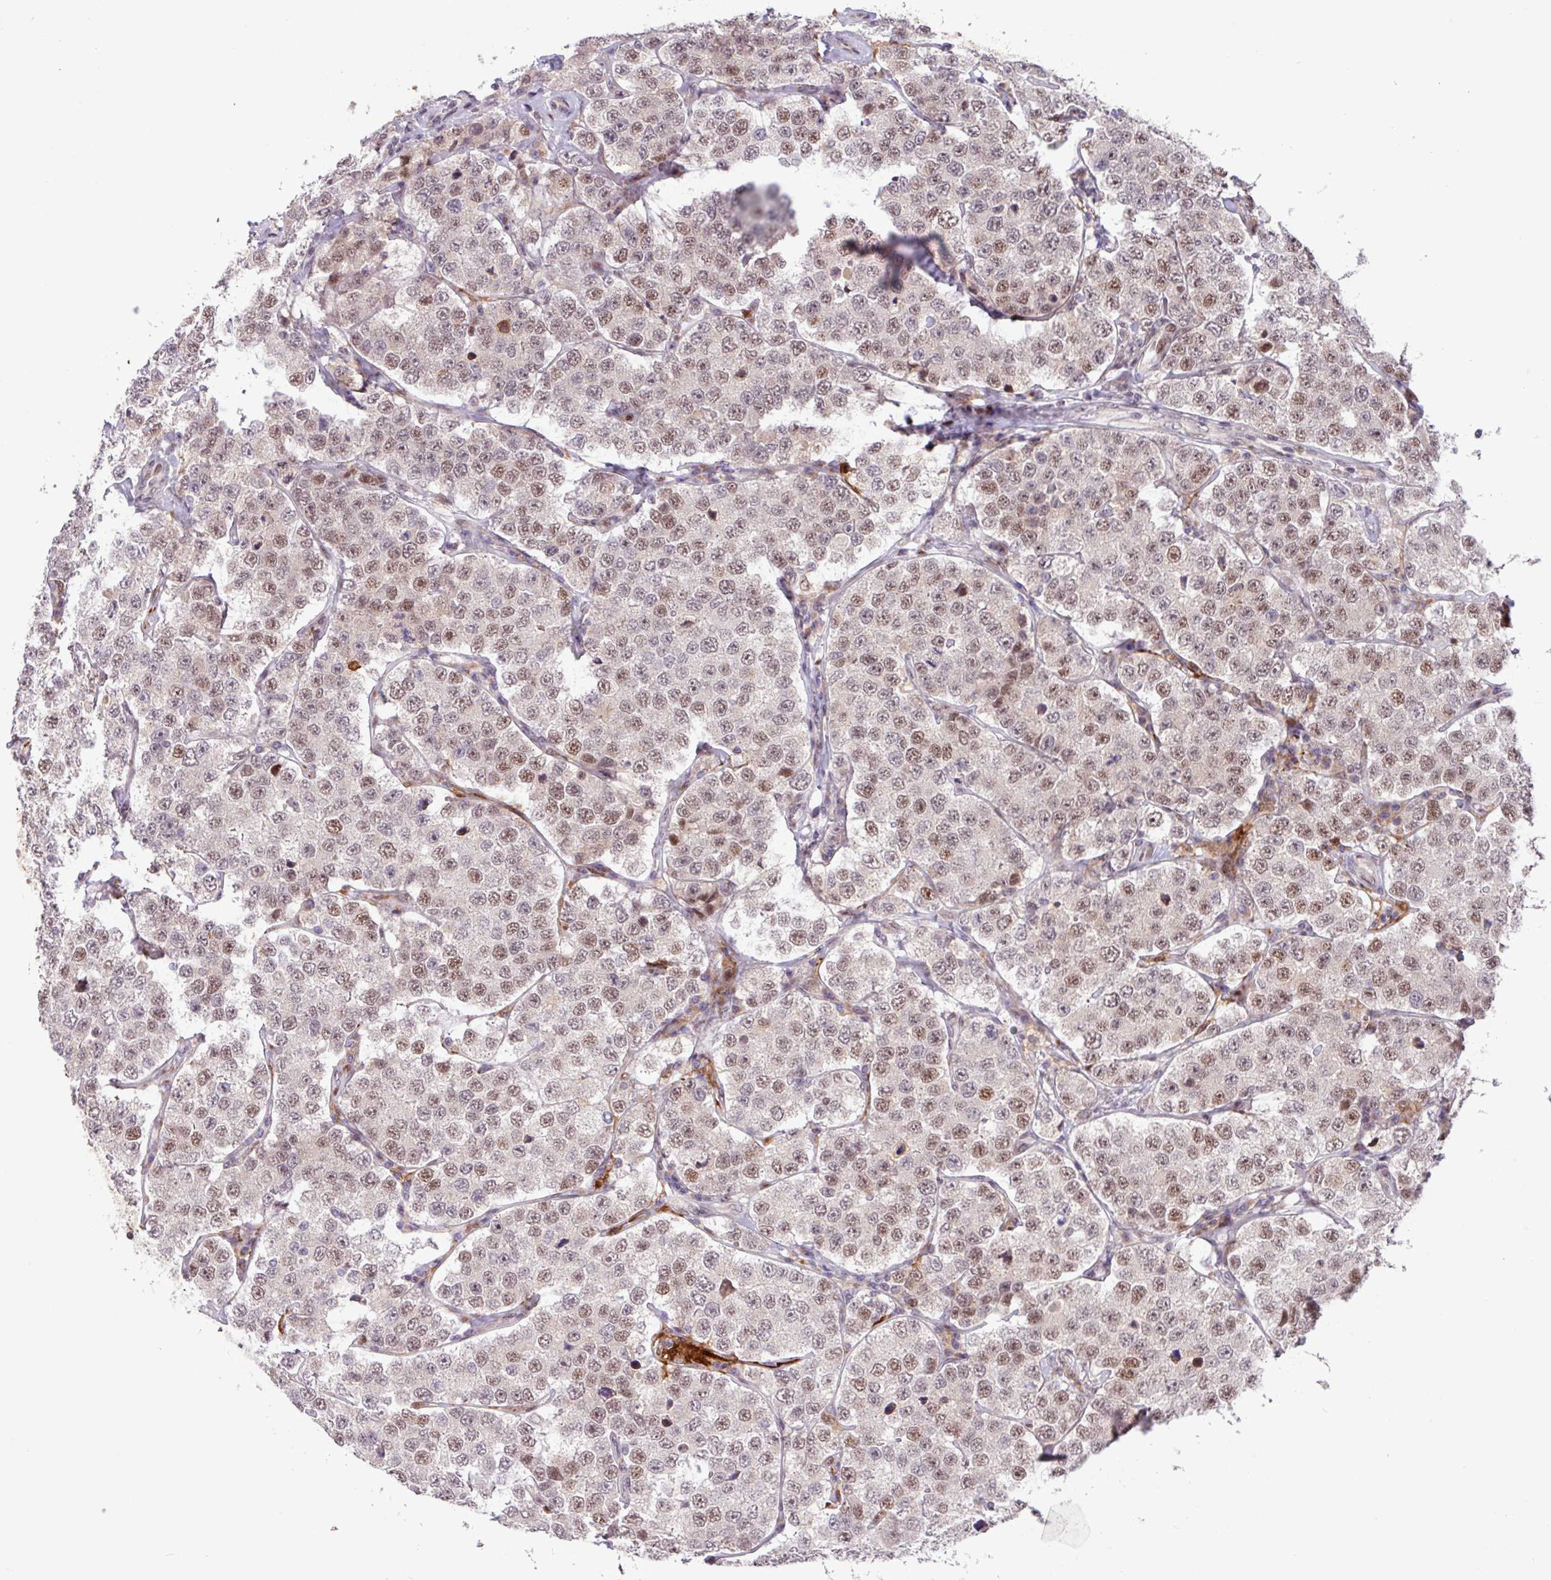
{"staining": {"intensity": "moderate", "quantity": "25%-75%", "location": "nuclear"}, "tissue": "testis cancer", "cell_type": "Tumor cells", "image_type": "cancer", "snomed": [{"axis": "morphology", "description": "Seminoma, NOS"}, {"axis": "topography", "description": "Testis"}], "caption": "A medium amount of moderate nuclear expression is present in about 25%-75% of tumor cells in testis cancer tissue.", "gene": "BRD3", "patient": {"sex": "male", "age": 34}}